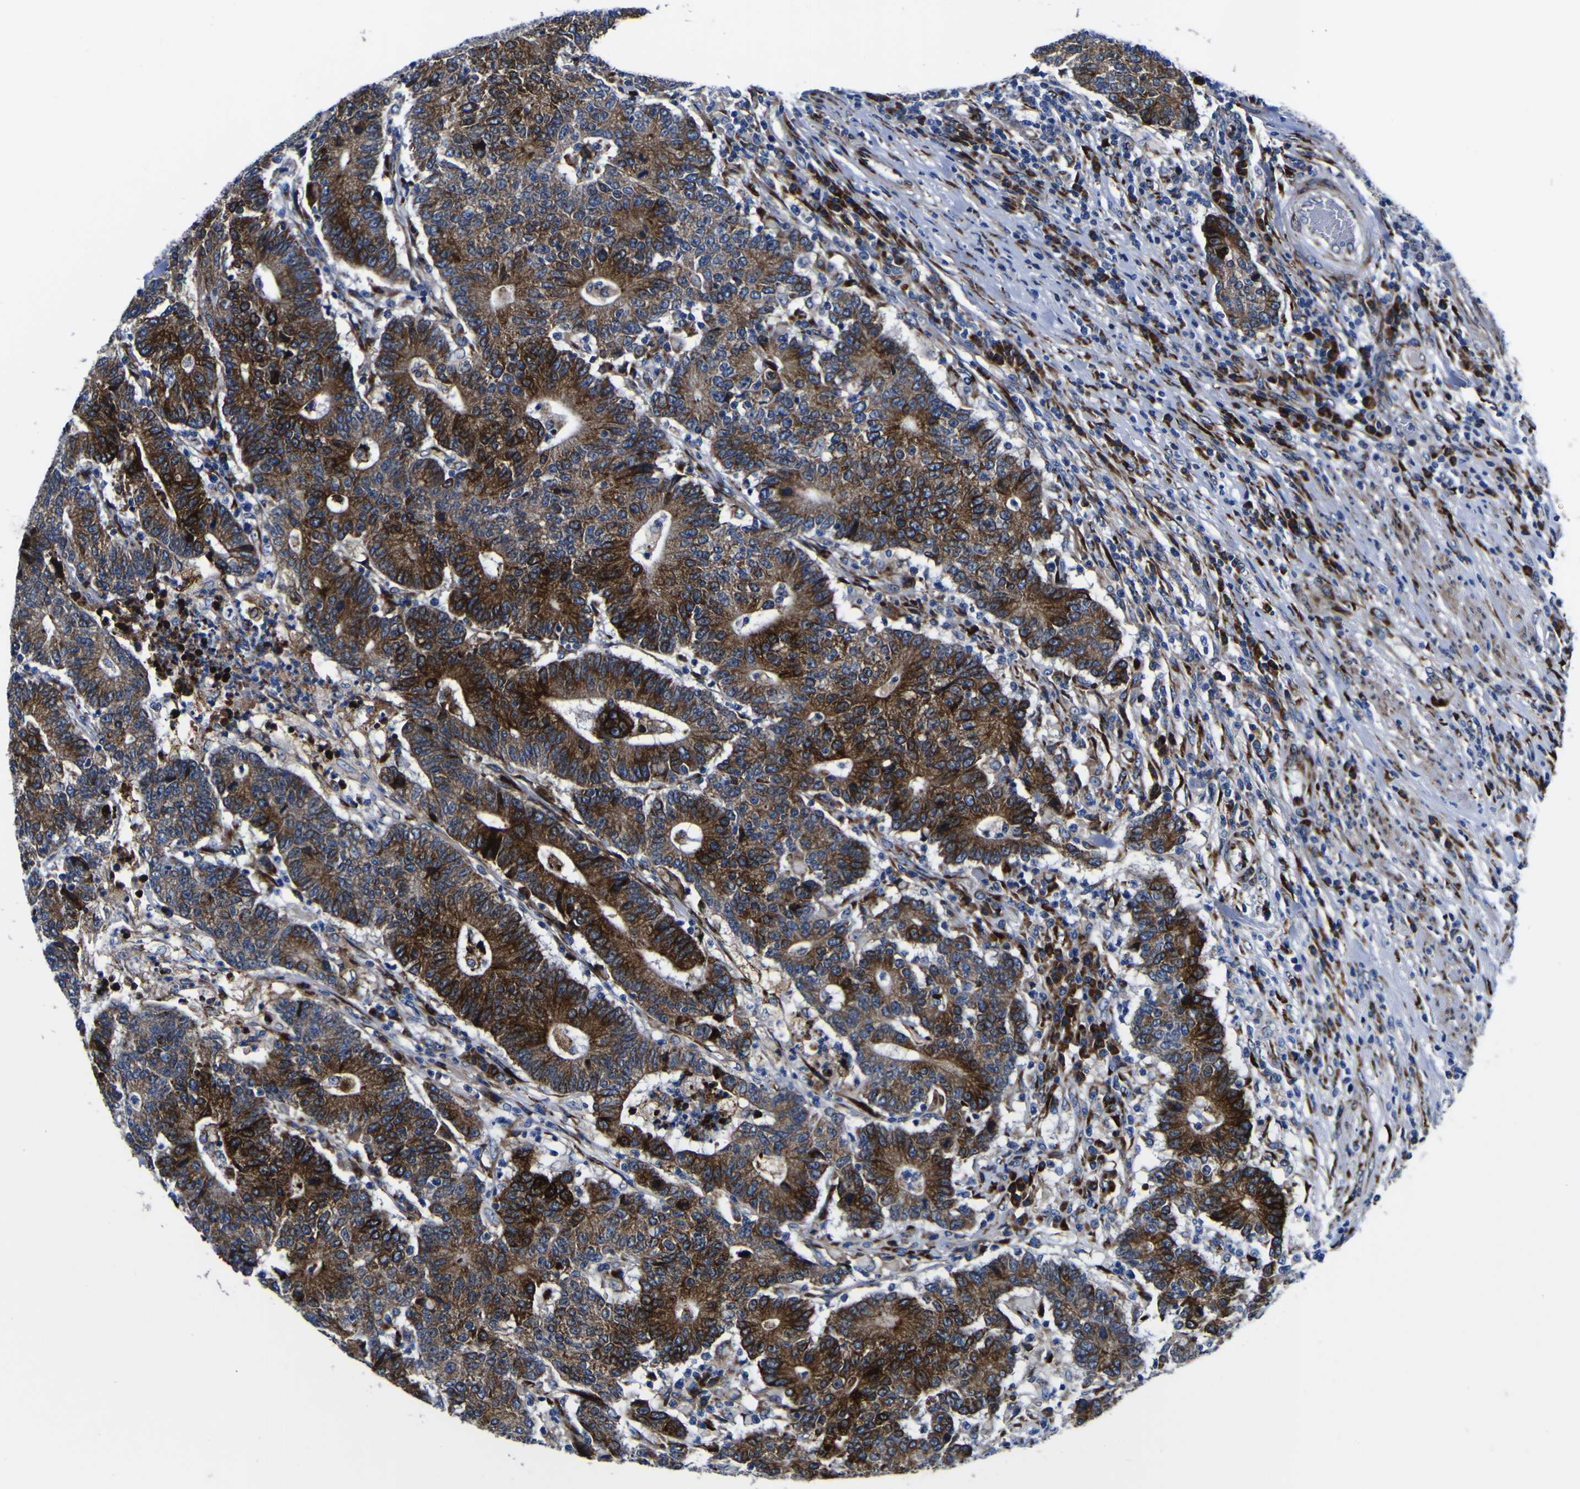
{"staining": {"intensity": "strong", "quantity": ">75%", "location": "cytoplasmic/membranous"}, "tissue": "colorectal cancer", "cell_type": "Tumor cells", "image_type": "cancer", "snomed": [{"axis": "morphology", "description": "Normal tissue, NOS"}, {"axis": "morphology", "description": "Adenocarcinoma, NOS"}, {"axis": "topography", "description": "Colon"}], "caption": "Colorectal cancer (adenocarcinoma) stained for a protein reveals strong cytoplasmic/membranous positivity in tumor cells.", "gene": "SCD", "patient": {"sex": "female", "age": 75}}